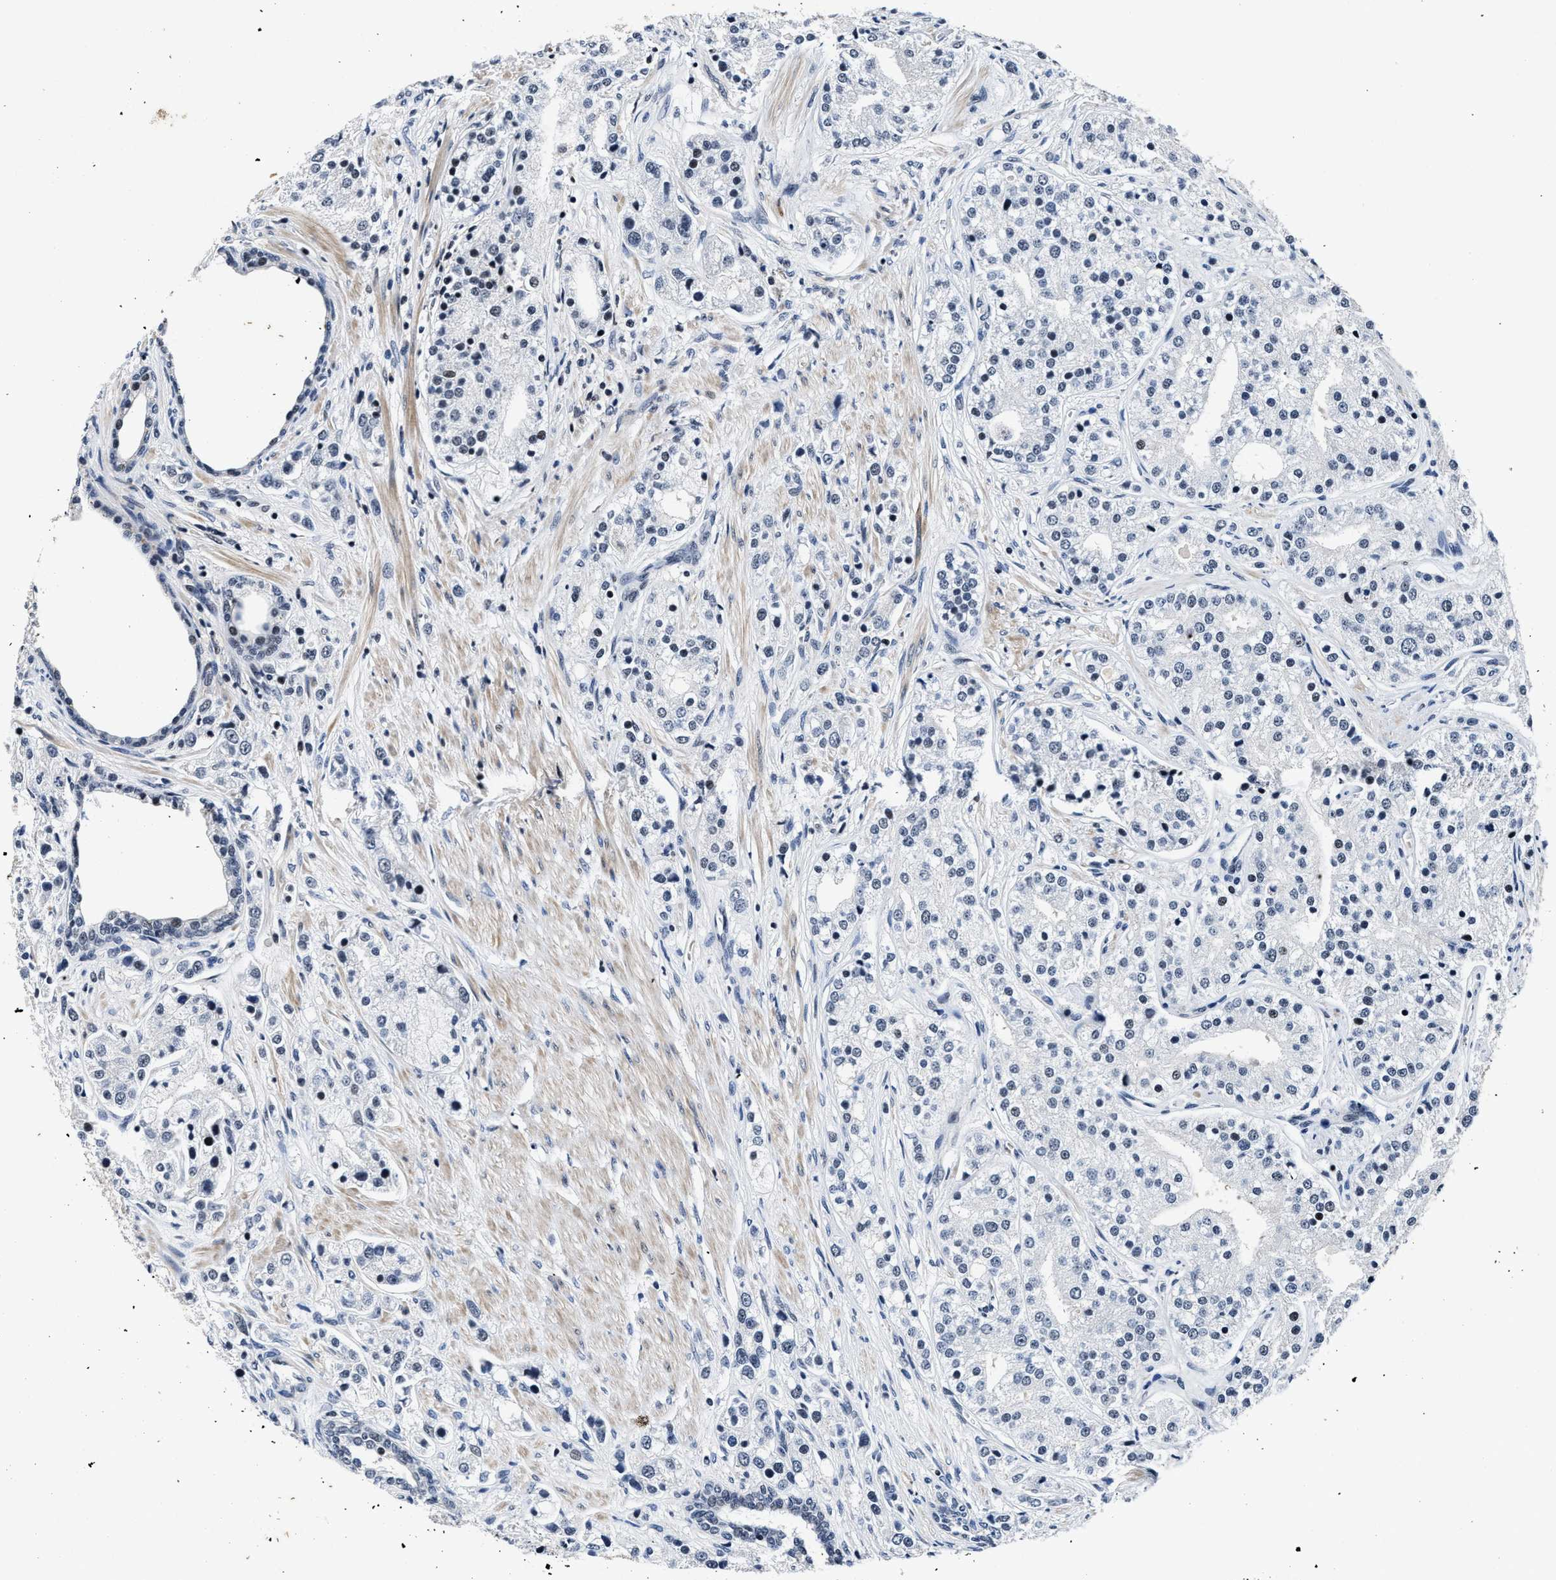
{"staining": {"intensity": "negative", "quantity": "none", "location": "none"}, "tissue": "prostate cancer", "cell_type": "Tumor cells", "image_type": "cancer", "snomed": [{"axis": "morphology", "description": "Adenocarcinoma, High grade"}, {"axis": "topography", "description": "Prostate"}], "caption": "DAB (3,3'-diaminobenzidine) immunohistochemical staining of prostate cancer (adenocarcinoma (high-grade)) demonstrates no significant expression in tumor cells.", "gene": "ZNF233", "patient": {"sex": "male", "age": 50}}